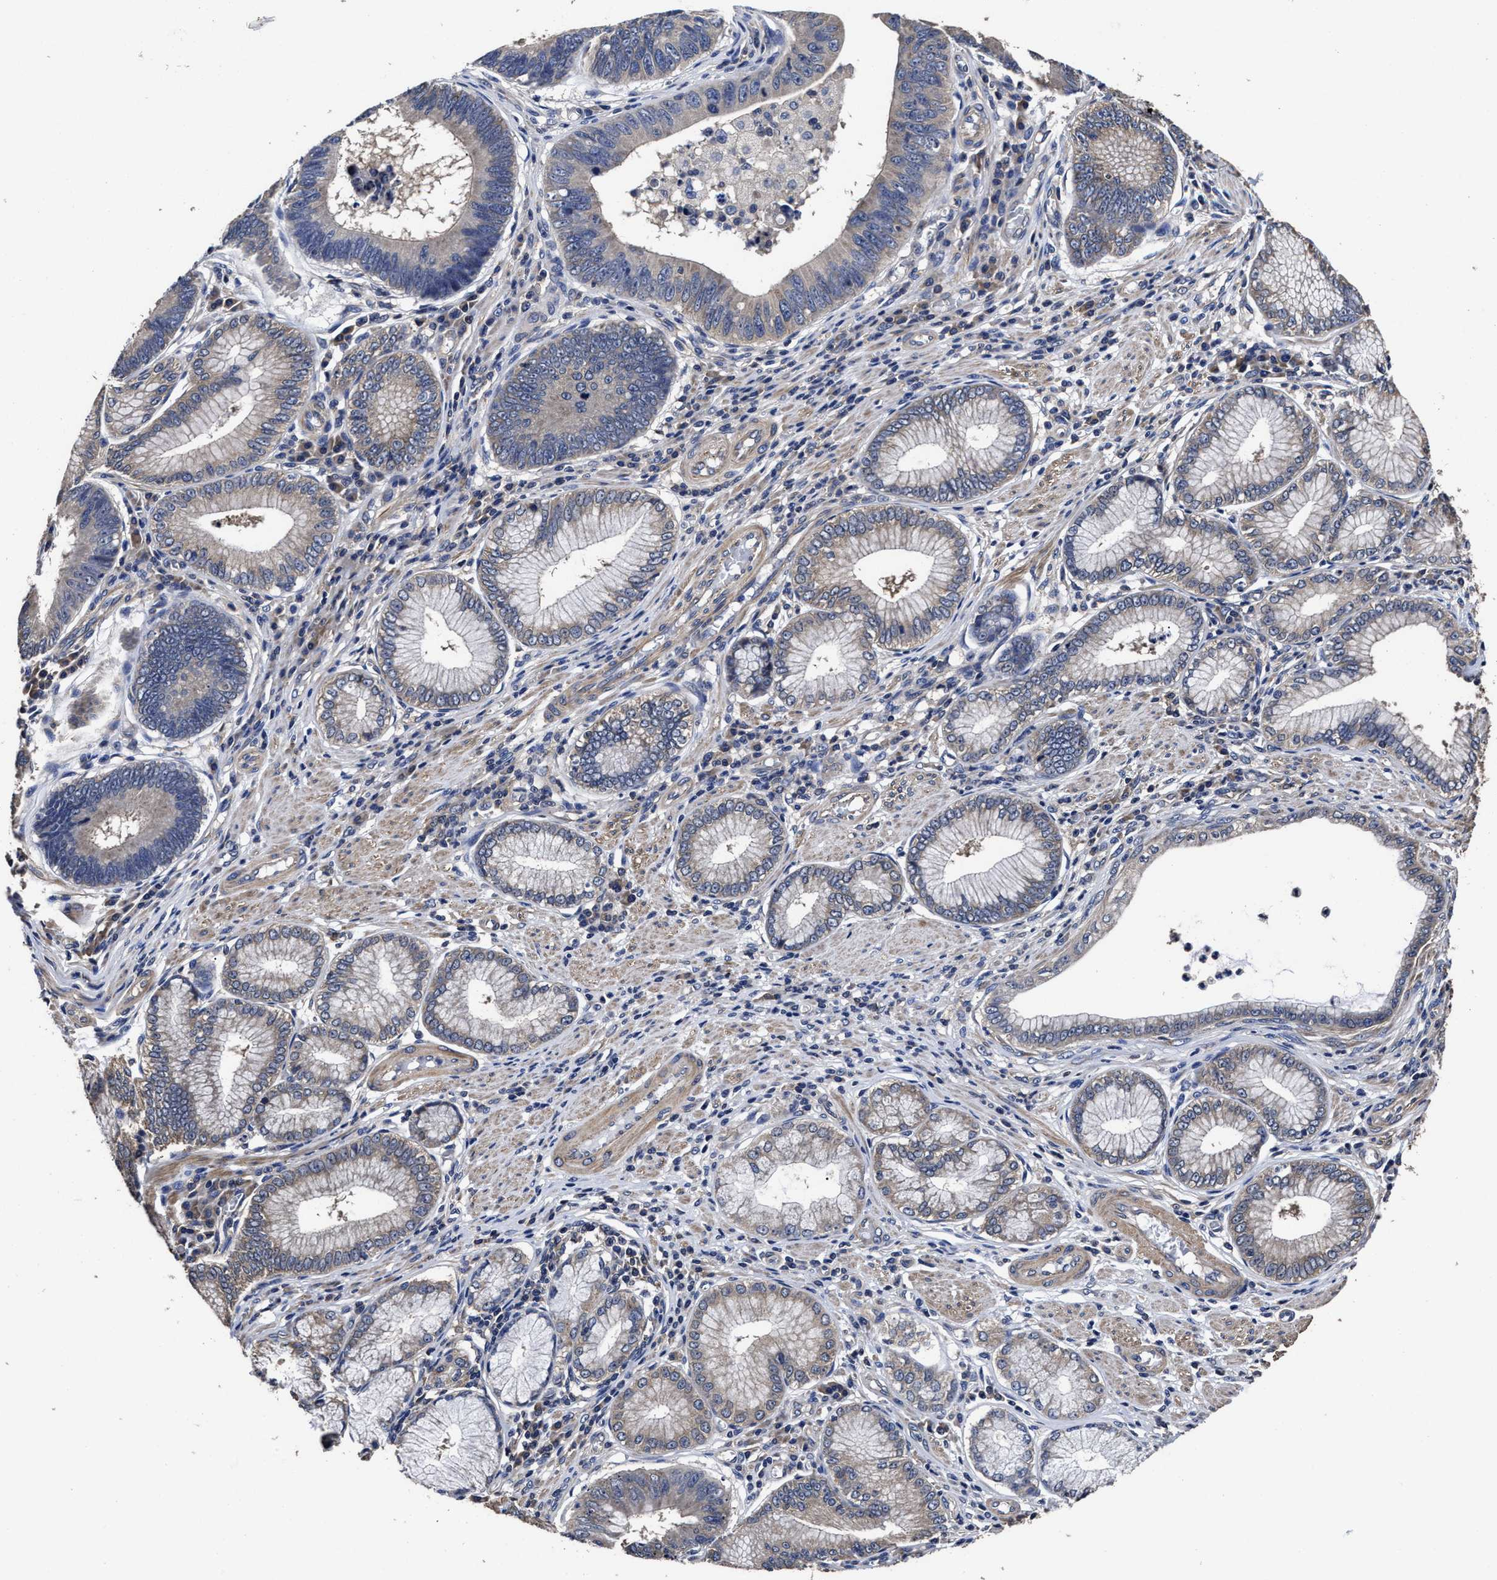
{"staining": {"intensity": "negative", "quantity": "none", "location": "none"}, "tissue": "stomach cancer", "cell_type": "Tumor cells", "image_type": "cancer", "snomed": [{"axis": "morphology", "description": "Adenocarcinoma, NOS"}, {"axis": "topography", "description": "Stomach"}], "caption": "Photomicrograph shows no protein staining in tumor cells of adenocarcinoma (stomach) tissue.", "gene": "AVEN", "patient": {"sex": "male", "age": 59}}